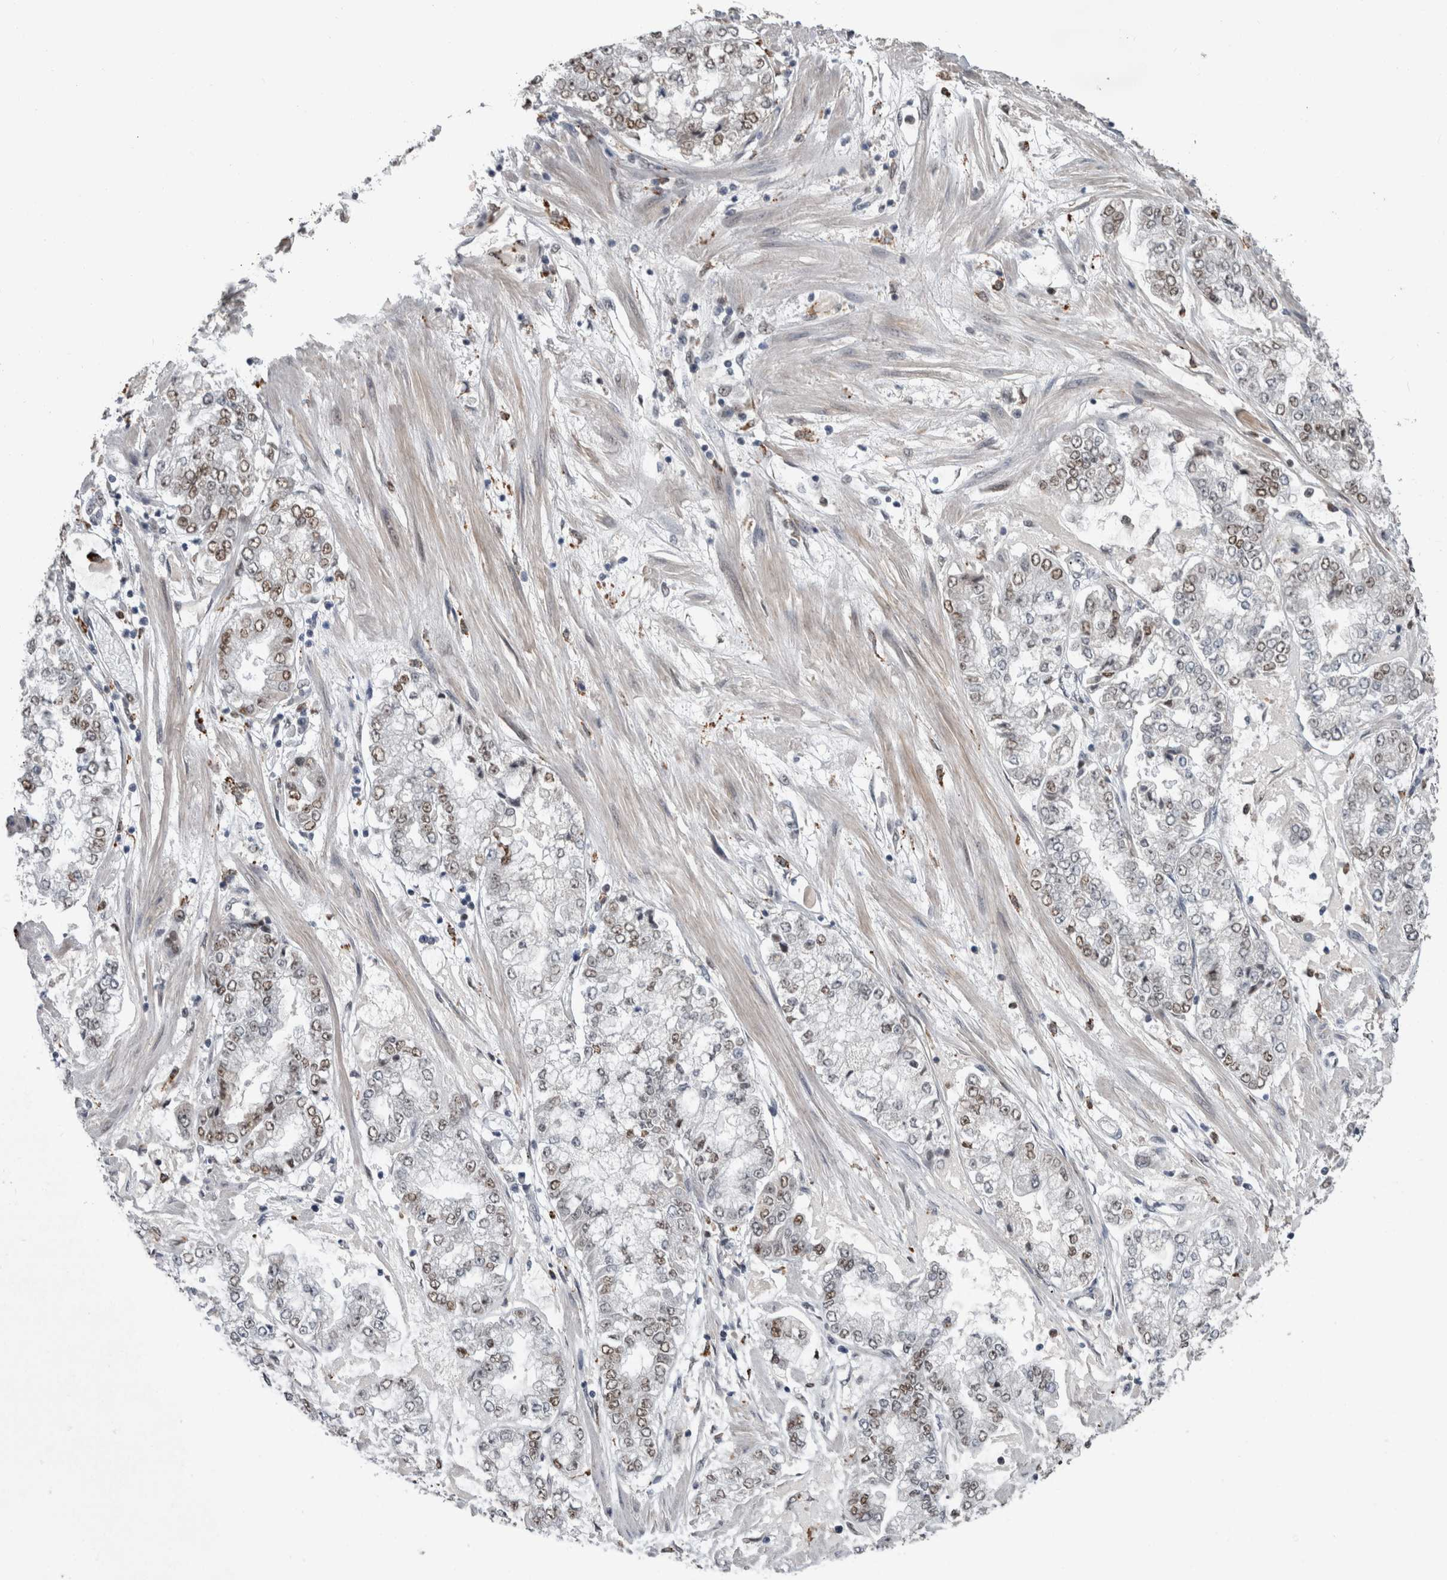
{"staining": {"intensity": "moderate", "quantity": "25%-75%", "location": "nuclear"}, "tissue": "stomach cancer", "cell_type": "Tumor cells", "image_type": "cancer", "snomed": [{"axis": "morphology", "description": "Adenocarcinoma, NOS"}, {"axis": "topography", "description": "Stomach"}], "caption": "IHC histopathology image of neoplastic tissue: stomach cancer (adenocarcinoma) stained using IHC displays medium levels of moderate protein expression localized specifically in the nuclear of tumor cells, appearing as a nuclear brown color.", "gene": "POLD2", "patient": {"sex": "male", "age": 76}}